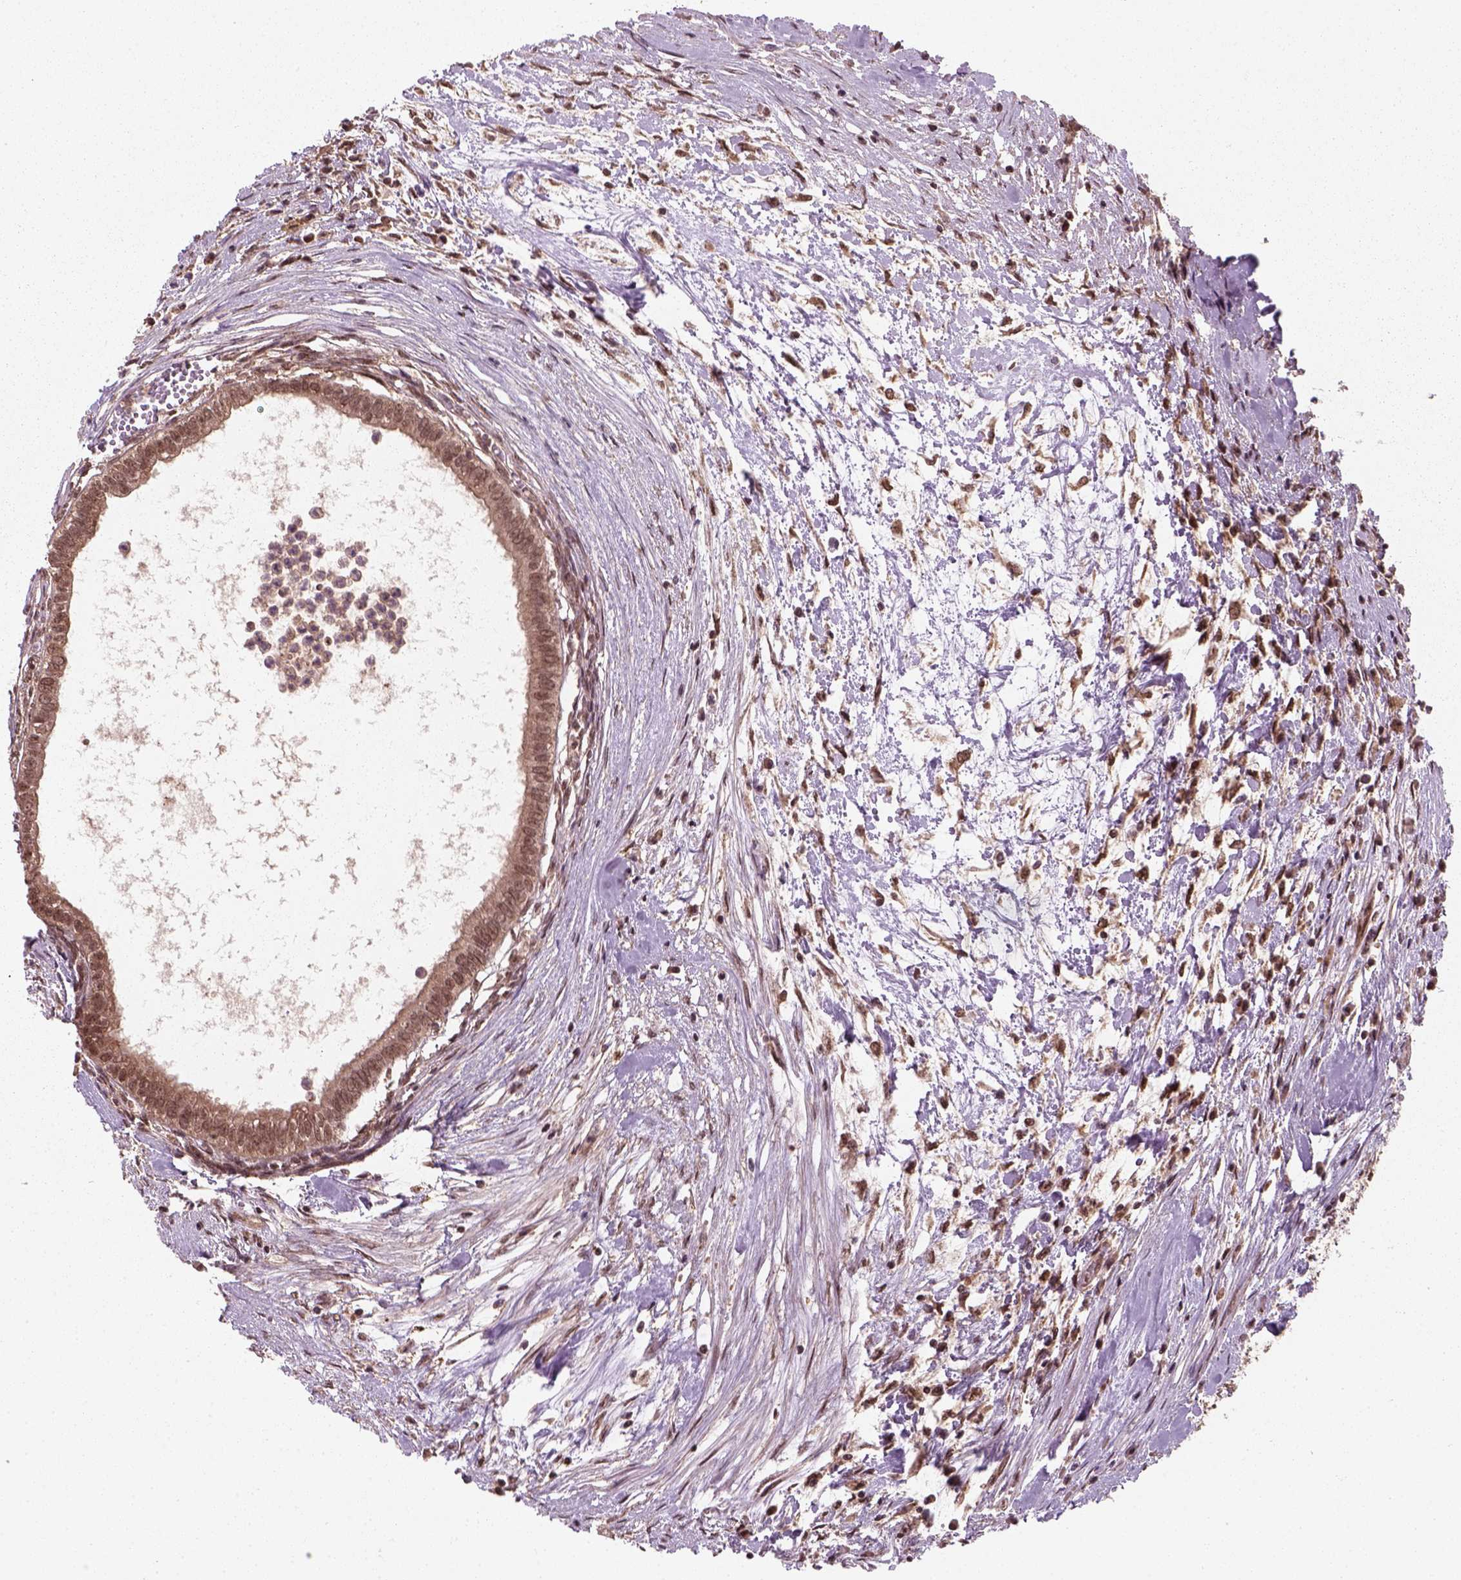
{"staining": {"intensity": "moderate", "quantity": ">75%", "location": "cytoplasmic/membranous,nuclear"}, "tissue": "testis cancer", "cell_type": "Tumor cells", "image_type": "cancer", "snomed": [{"axis": "morphology", "description": "Carcinoma, Embryonal, NOS"}, {"axis": "topography", "description": "Testis"}], "caption": "Immunohistochemistry photomicrograph of neoplastic tissue: human testis cancer (embryonal carcinoma) stained using immunohistochemistry (IHC) reveals medium levels of moderate protein expression localized specifically in the cytoplasmic/membranous and nuclear of tumor cells, appearing as a cytoplasmic/membranous and nuclear brown color.", "gene": "NUDT9", "patient": {"sex": "male", "age": 37}}